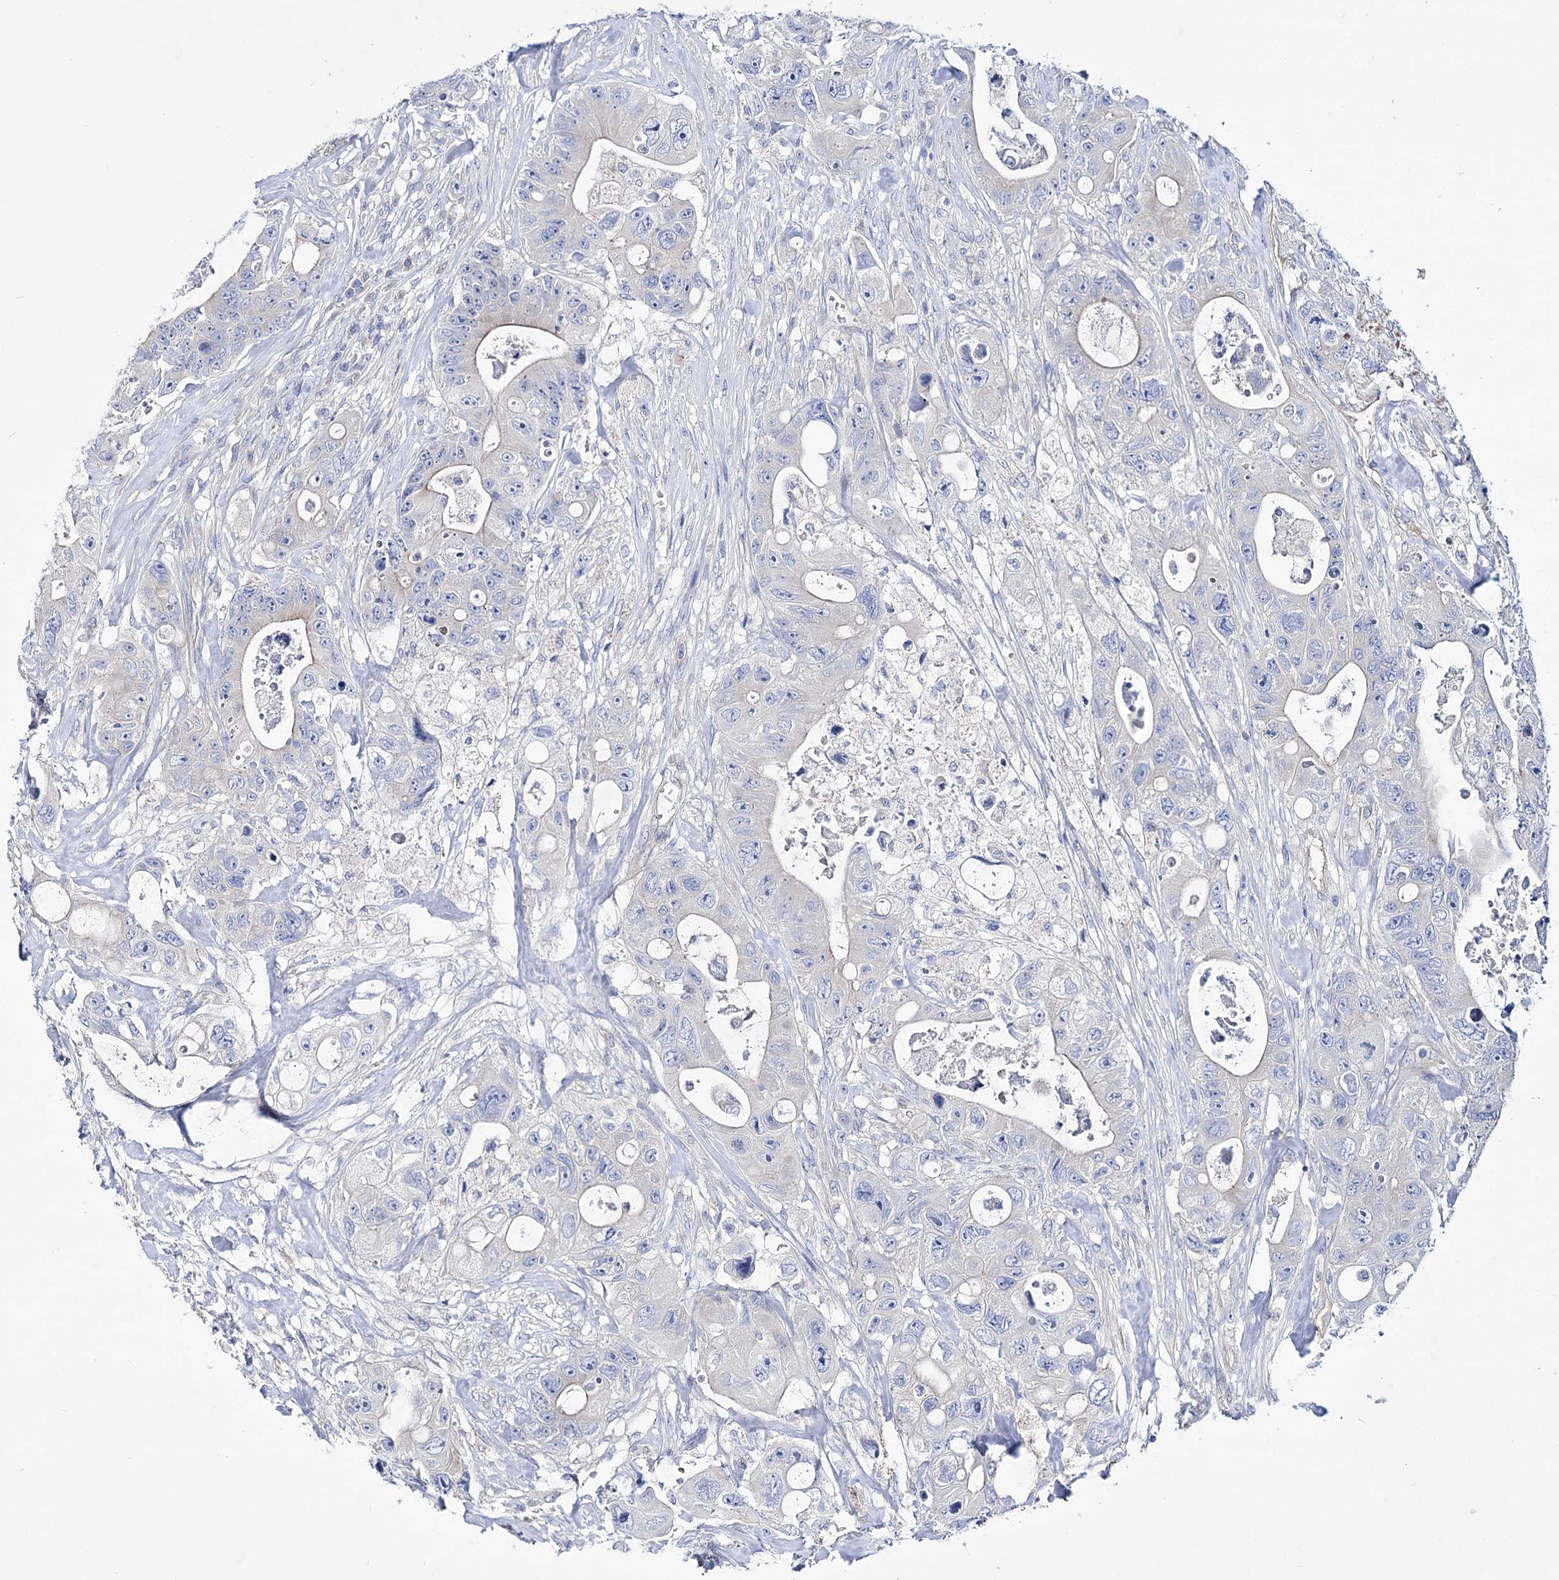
{"staining": {"intensity": "negative", "quantity": "none", "location": "none"}, "tissue": "colorectal cancer", "cell_type": "Tumor cells", "image_type": "cancer", "snomed": [{"axis": "morphology", "description": "Adenocarcinoma, NOS"}, {"axis": "topography", "description": "Colon"}], "caption": "Tumor cells are negative for brown protein staining in colorectal cancer.", "gene": "LRRC34", "patient": {"sex": "female", "age": 46}}